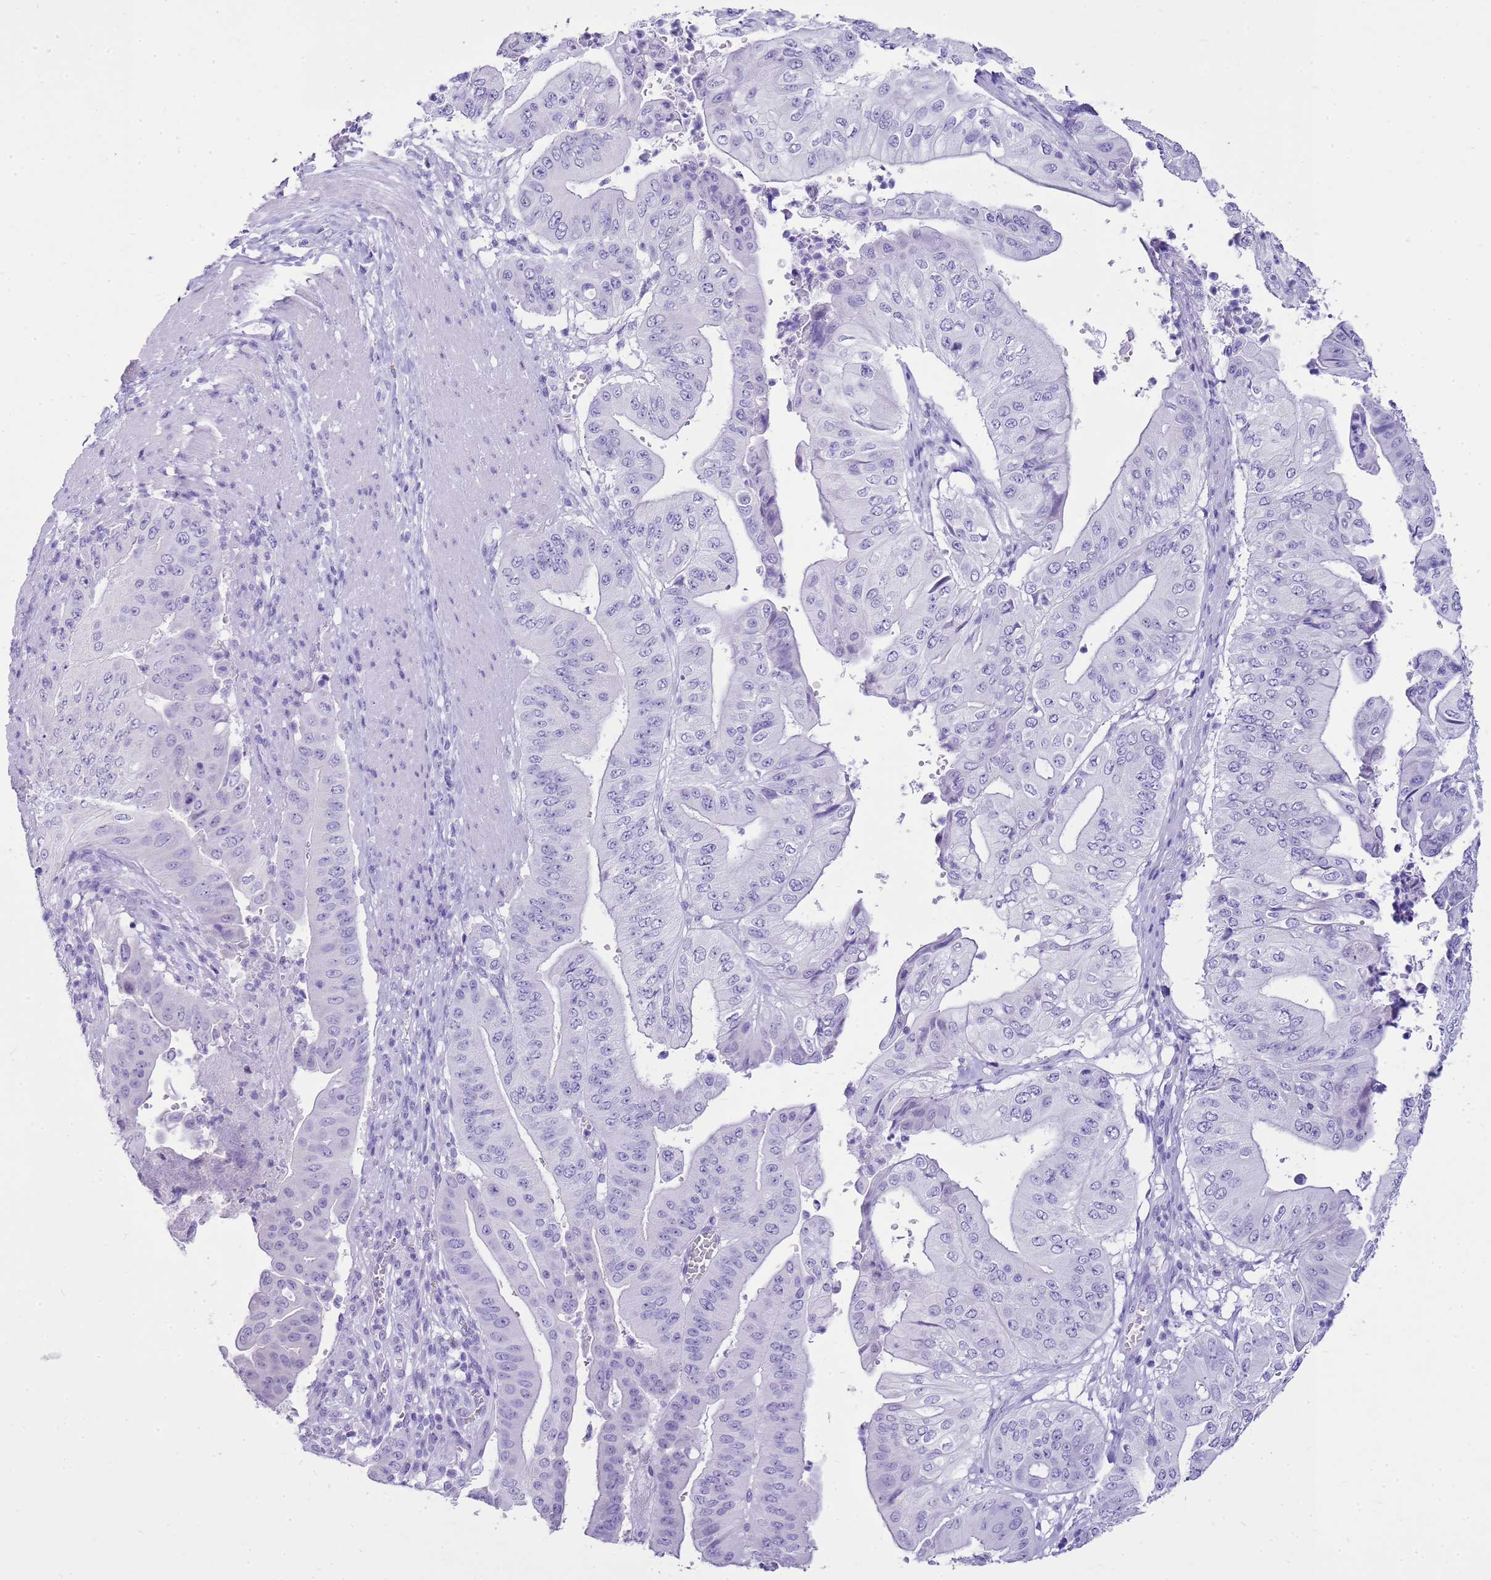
{"staining": {"intensity": "negative", "quantity": "none", "location": "none"}, "tissue": "pancreatic cancer", "cell_type": "Tumor cells", "image_type": "cancer", "snomed": [{"axis": "morphology", "description": "Adenocarcinoma, NOS"}, {"axis": "topography", "description": "Pancreas"}], "caption": "Pancreatic adenocarcinoma was stained to show a protein in brown. There is no significant staining in tumor cells. (Brightfield microscopy of DAB IHC at high magnification).", "gene": "CA8", "patient": {"sex": "female", "age": 77}}